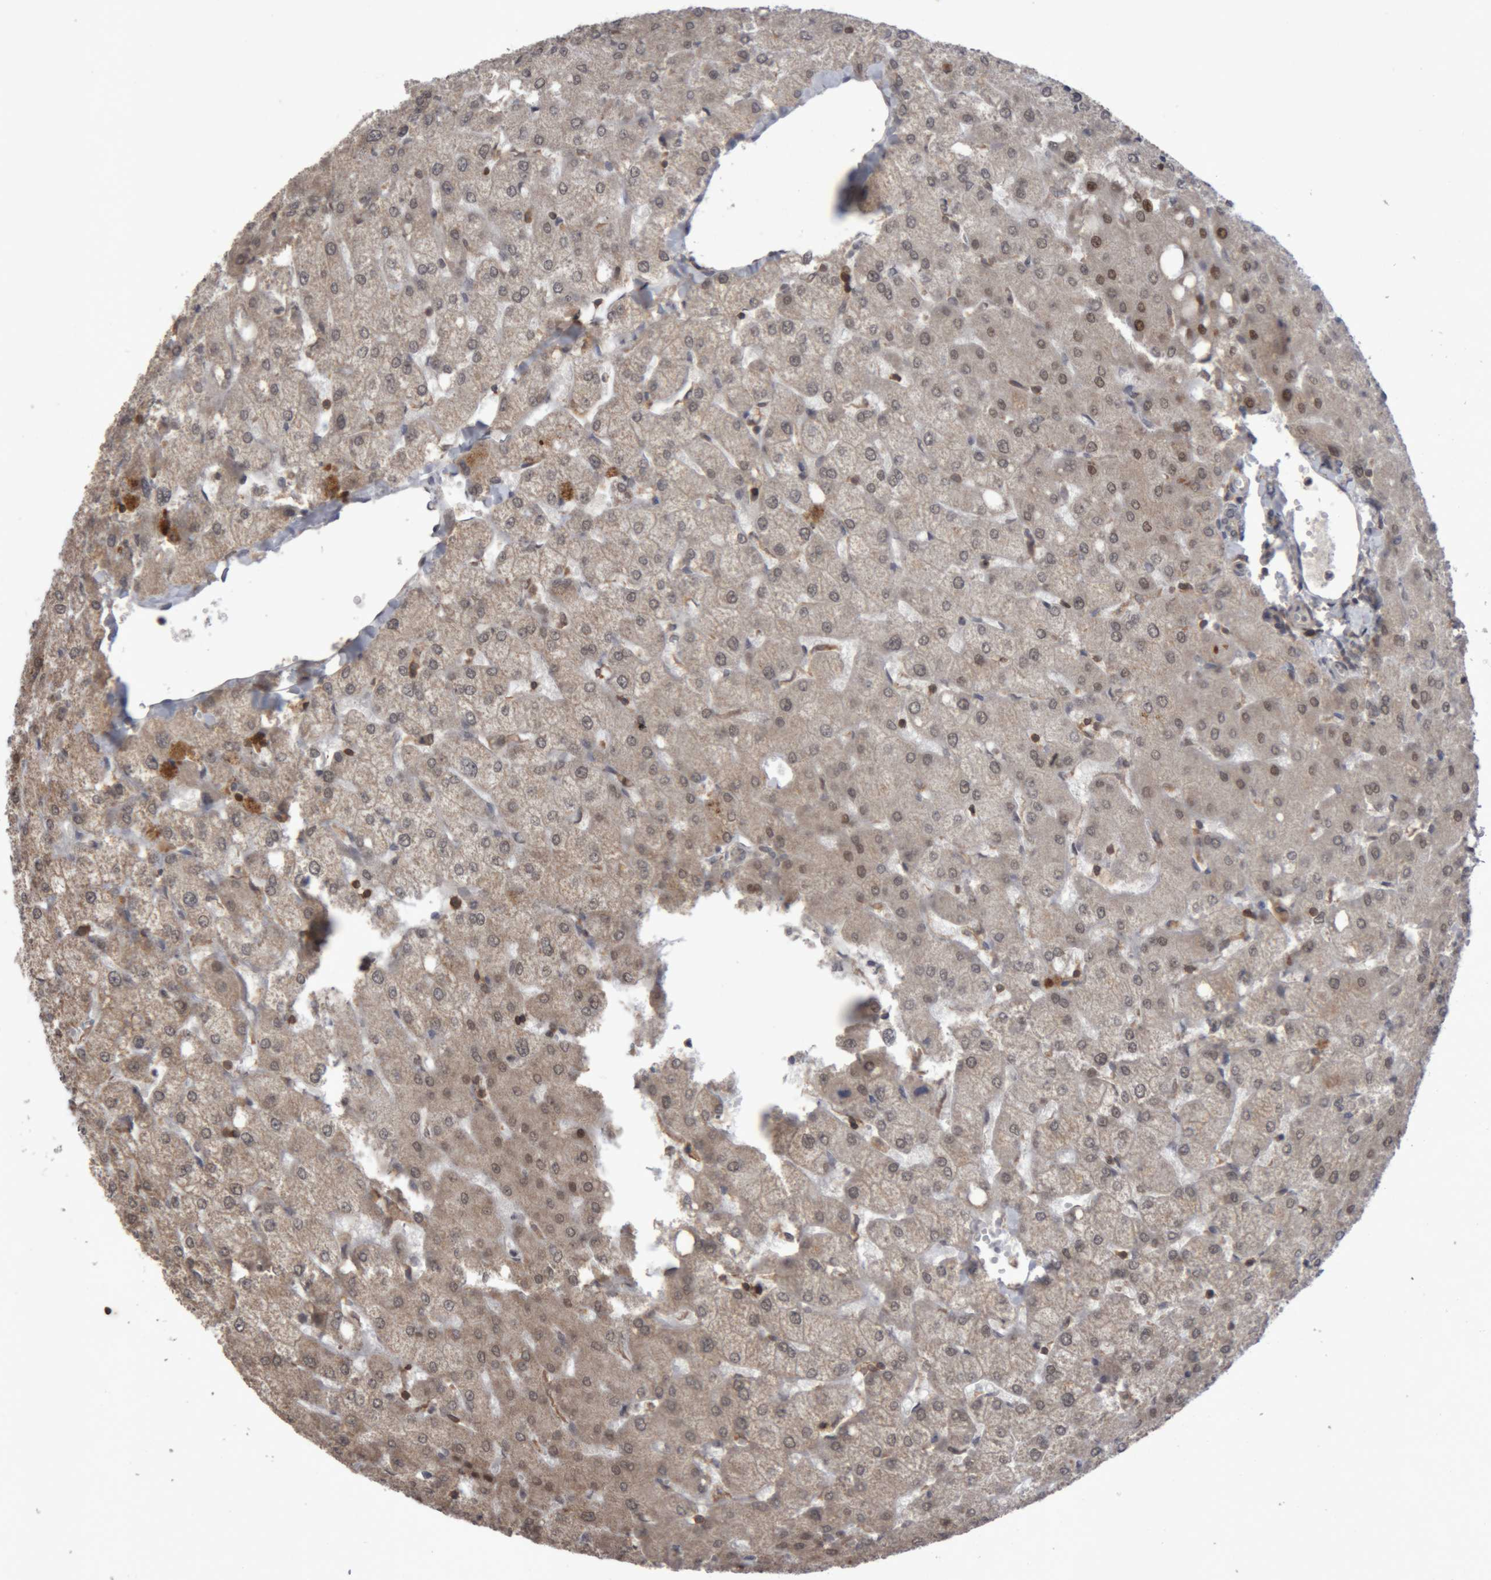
{"staining": {"intensity": "negative", "quantity": "none", "location": "none"}, "tissue": "liver", "cell_type": "Cholangiocytes", "image_type": "normal", "snomed": [{"axis": "morphology", "description": "Normal tissue, NOS"}, {"axis": "topography", "description": "Liver"}], "caption": "Liver stained for a protein using immunohistochemistry (IHC) reveals no expression cholangiocytes.", "gene": "NFATC2", "patient": {"sex": "female", "age": 54}}